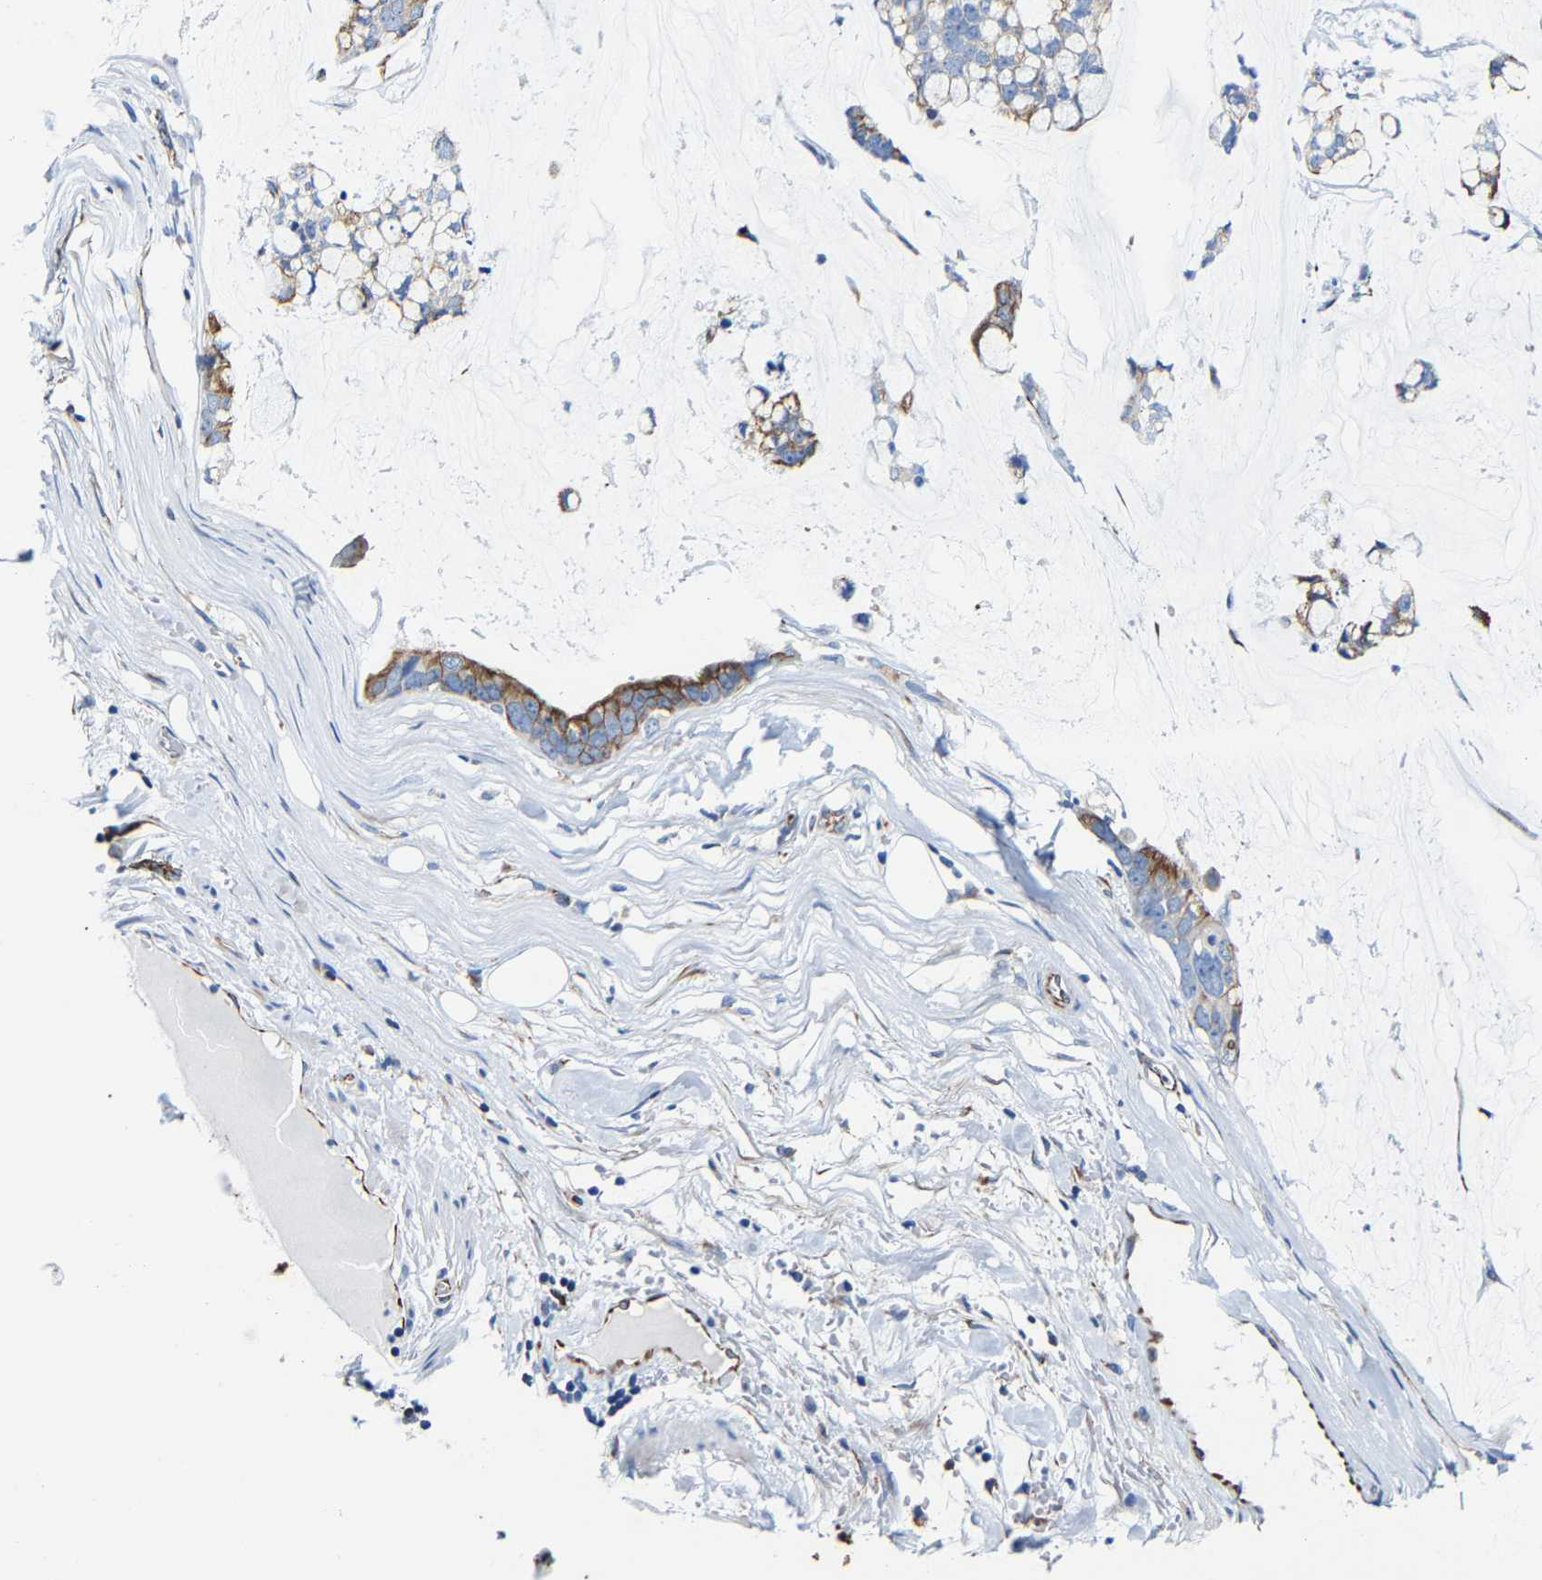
{"staining": {"intensity": "moderate", "quantity": "<25%", "location": "cytoplasmic/membranous"}, "tissue": "stomach cancer", "cell_type": "Tumor cells", "image_type": "cancer", "snomed": [{"axis": "morphology", "description": "Adenocarcinoma, NOS"}, {"axis": "topography", "description": "Stomach, lower"}], "caption": "The immunohistochemical stain highlights moderate cytoplasmic/membranous positivity in tumor cells of adenocarcinoma (stomach) tissue.", "gene": "MMEL1", "patient": {"sex": "male", "age": 84}}